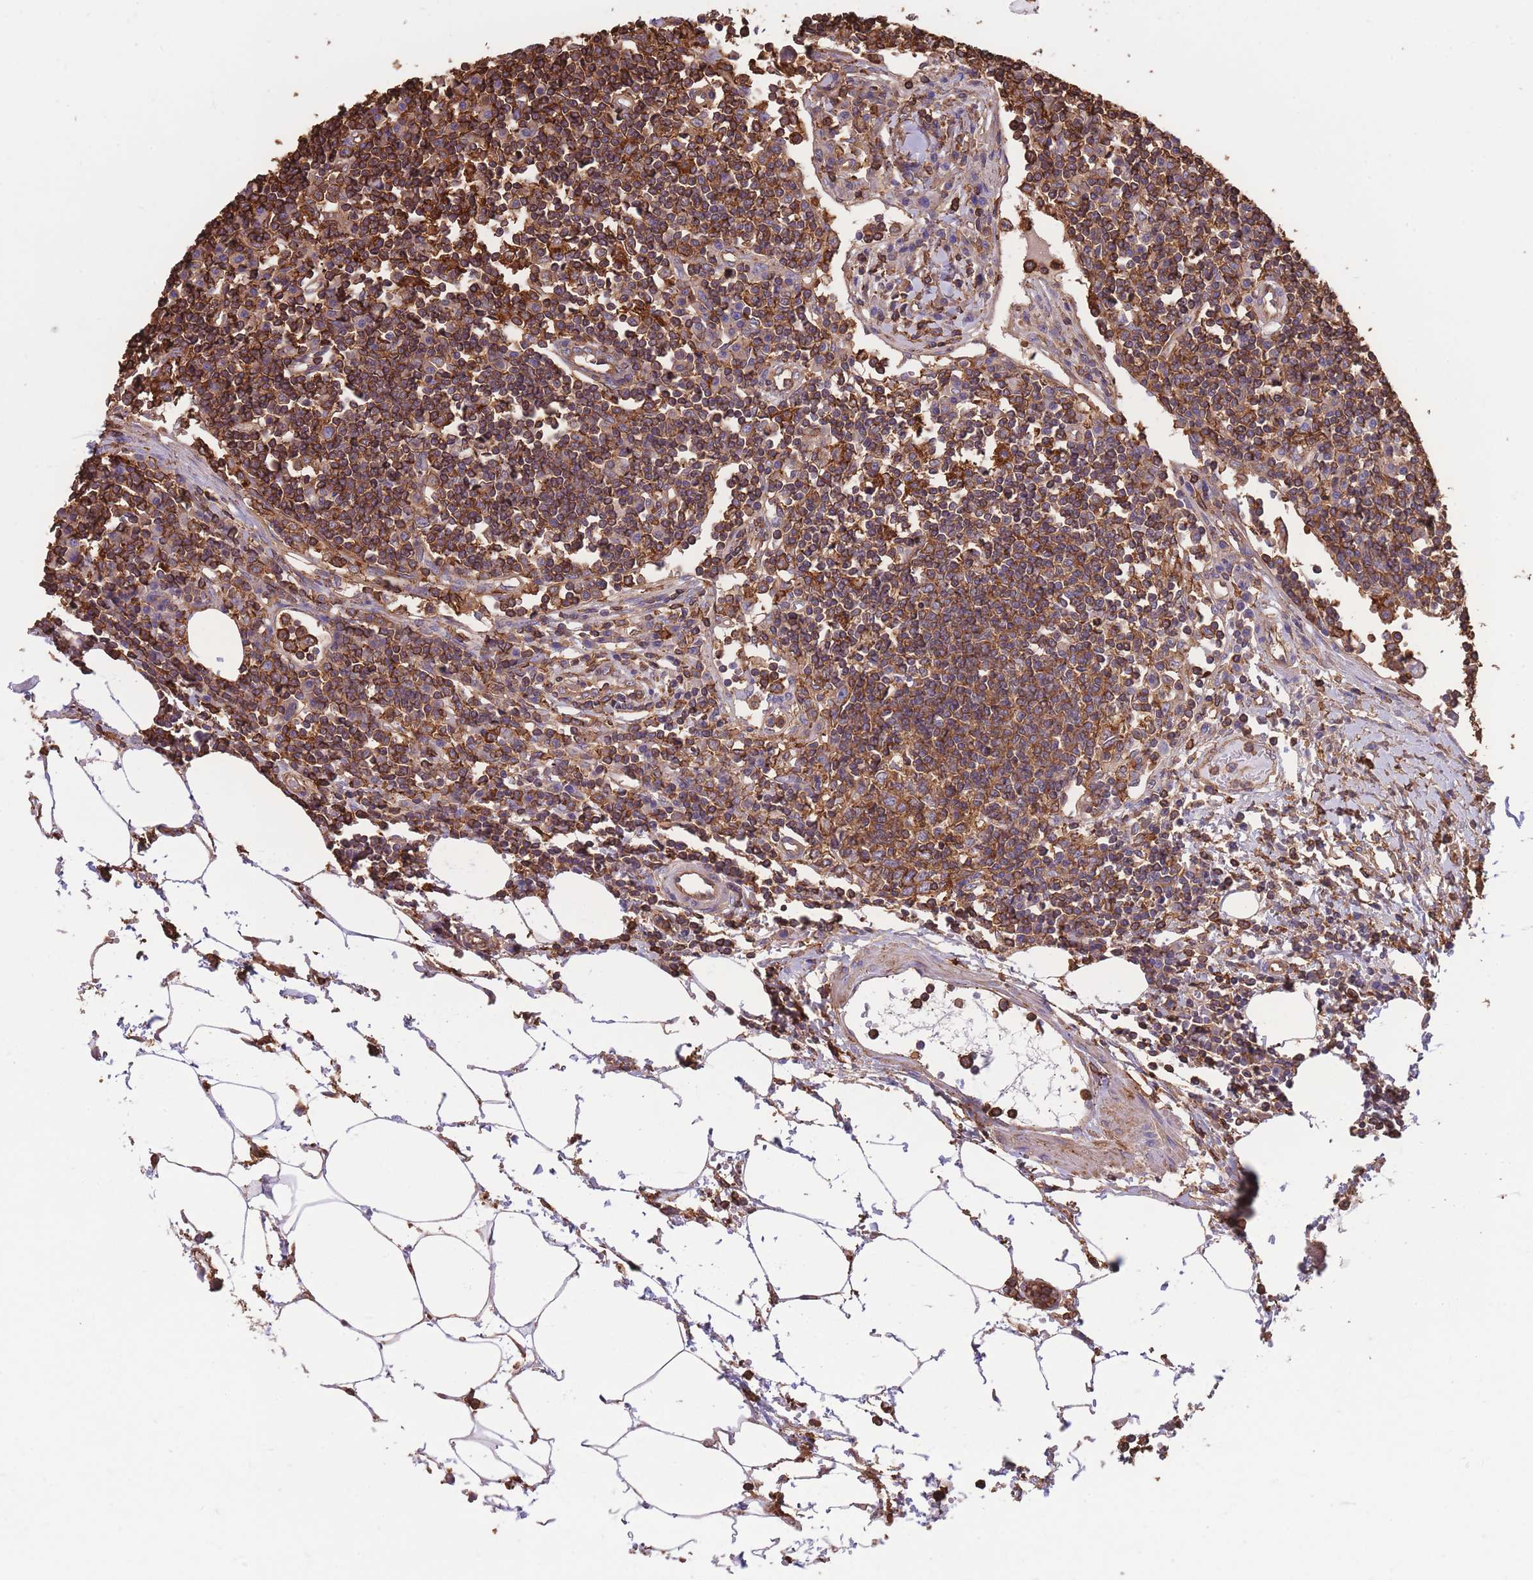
{"staining": {"intensity": "strong", "quantity": ">75%", "location": "cytoplasmic/membranous"}, "tissue": "lymph node", "cell_type": "Germinal center cells", "image_type": "normal", "snomed": [{"axis": "morphology", "description": "Adenocarcinoma, NOS"}, {"axis": "topography", "description": "Lymph node"}], "caption": "Protein expression analysis of normal lymph node demonstrates strong cytoplasmic/membranous staining in about >75% of germinal center cells. The protein of interest is stained brown, and the nuclei are stained in blue (DAB (3,3'-diaminobenzidine) IHC with brightfield microscopy, high magnification).", "gene": "LRRN4CL", "patient": {"sex": "female", "age": 62}}